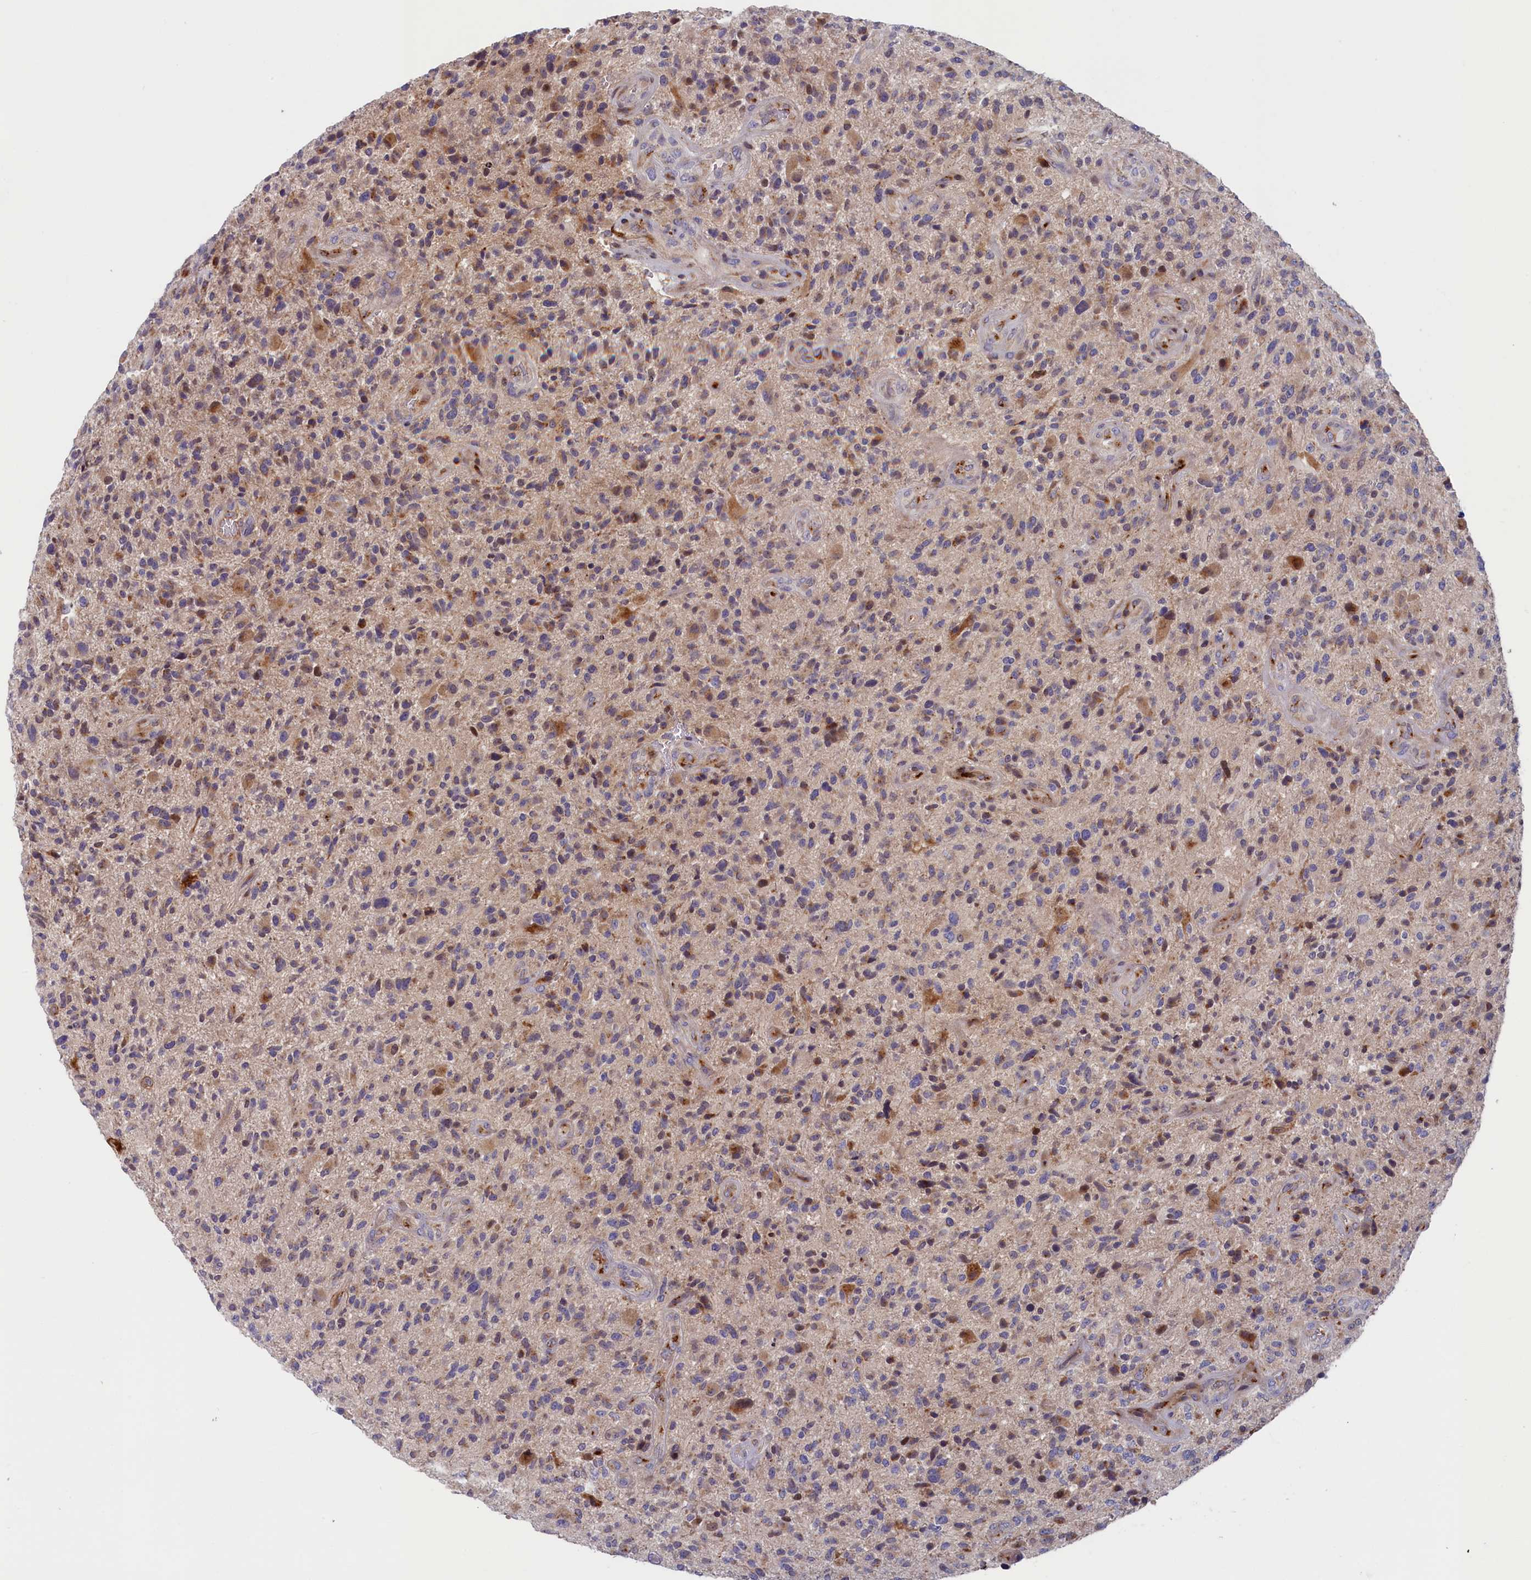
{"staining": {"intensity": "negative", "quantity": "none", "location": "none"}, "tissue": "glioma", "cell_type": "Tumor cells", "image_type": "cancer", "snomed": [{"axis": "morphology", "description": "Glioma, malignant, High grade"}, {"axis": "topography", "description": "Brain"}], "caption": "The micrograph reveals no staining of tumor cells in high-grade glioma (malignant).", "gene": "CHST12", "patient": {"sex": "male", "age": 47}}